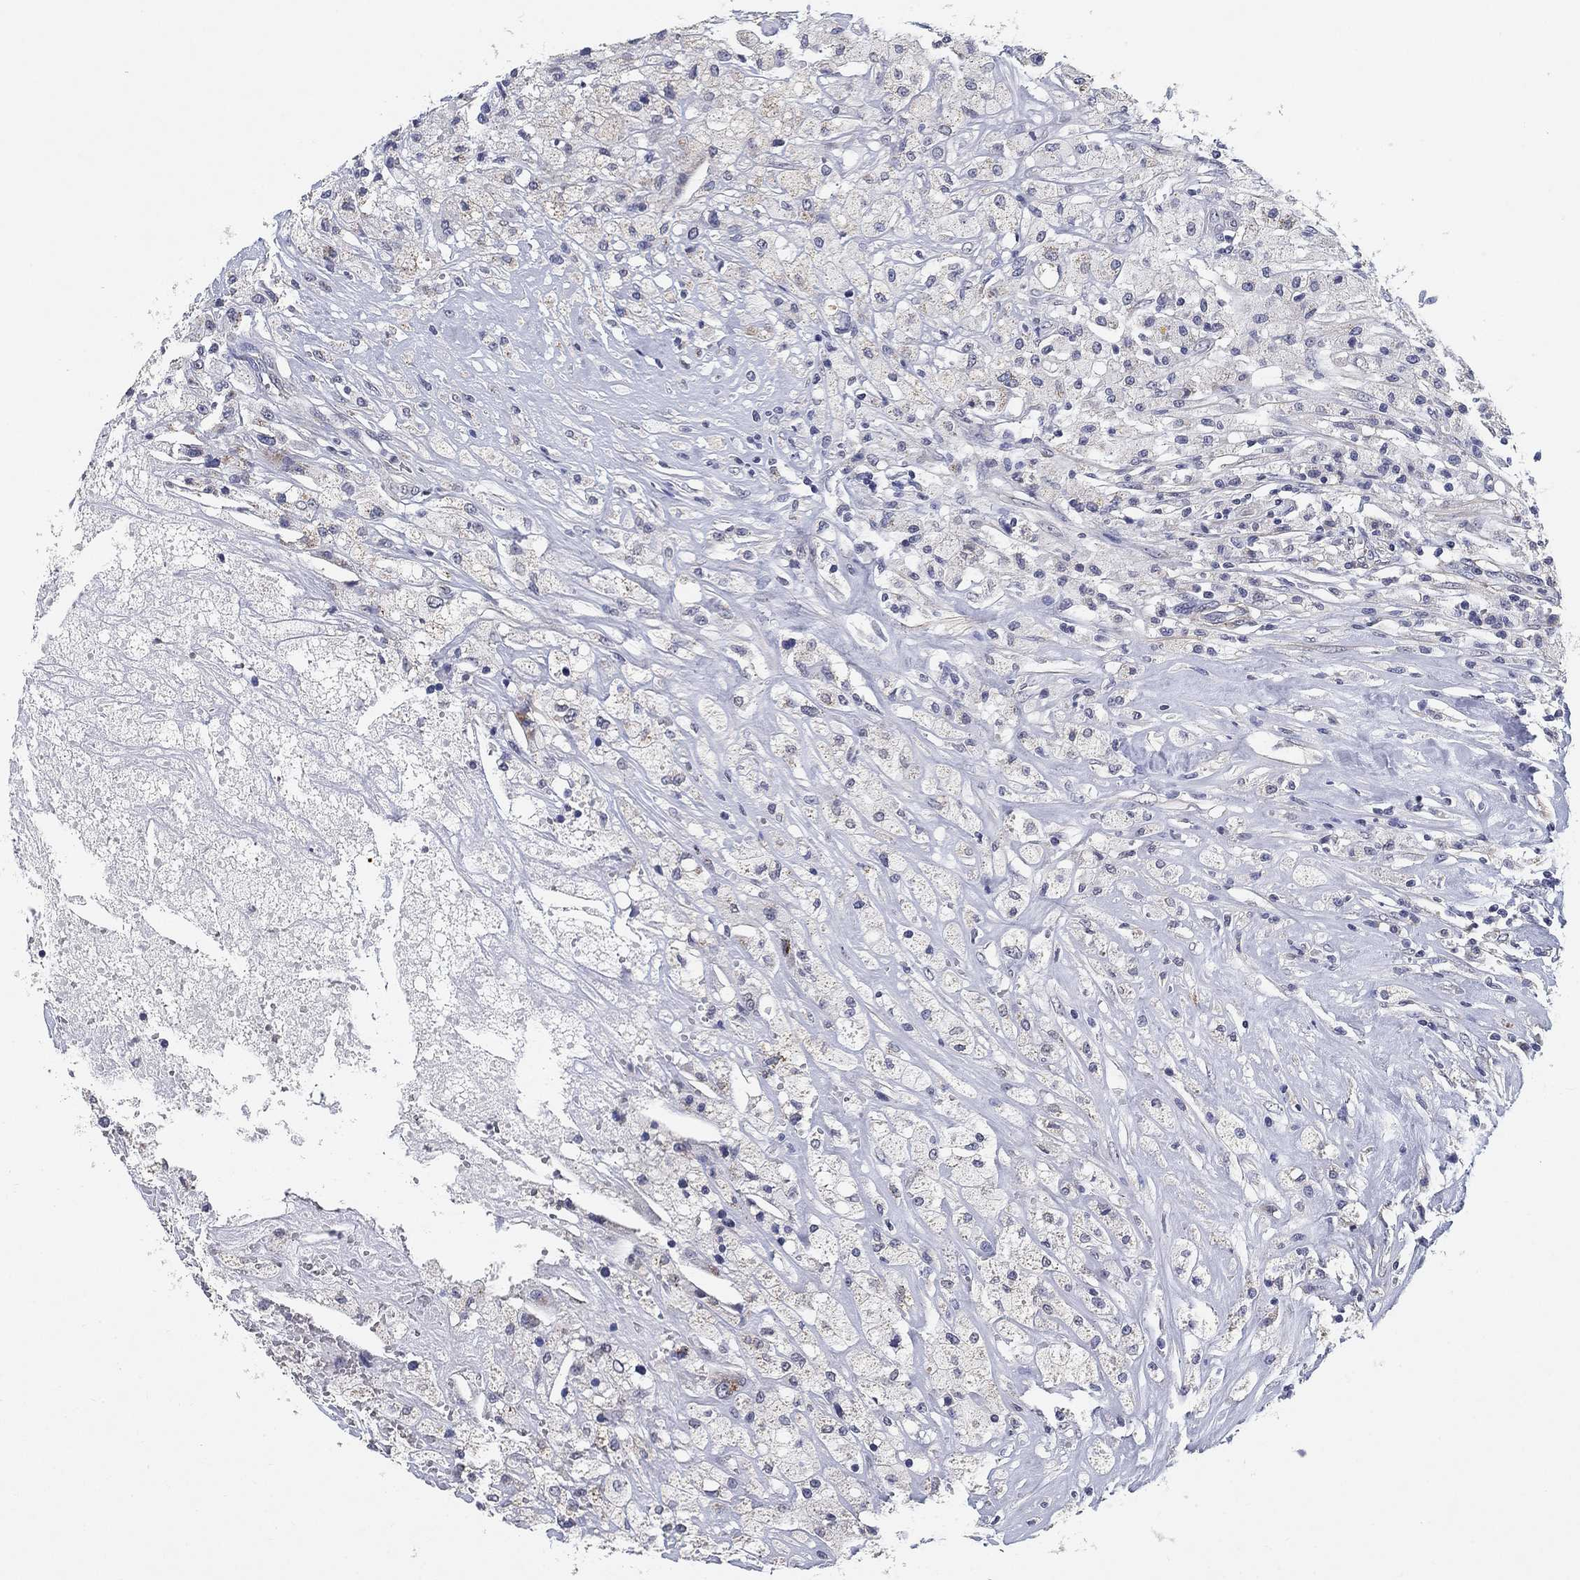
{"staining": {"intensity": "negative", "quantity": "none", "location": "none"}, "tissue": "testis cancer", "cell_type": "Tumor cells", "image_type": "cancer", "snomed": [{"axis": "morphology", "description": "Necrosis, NOS"}, {"axis": "morphology", "description": "Carcinoma, Embryonal, NOS"}, {"axis": "topography", "description": "Testis"}], "caption": "Immunohistochemistry image of neoplastic tissue: embryonal carcinoma (testis) stained with DAB displays no significant protein expression in tumor cells.", "gene": "OTUB2", "patient": {"sex": "male", "age": 19}}